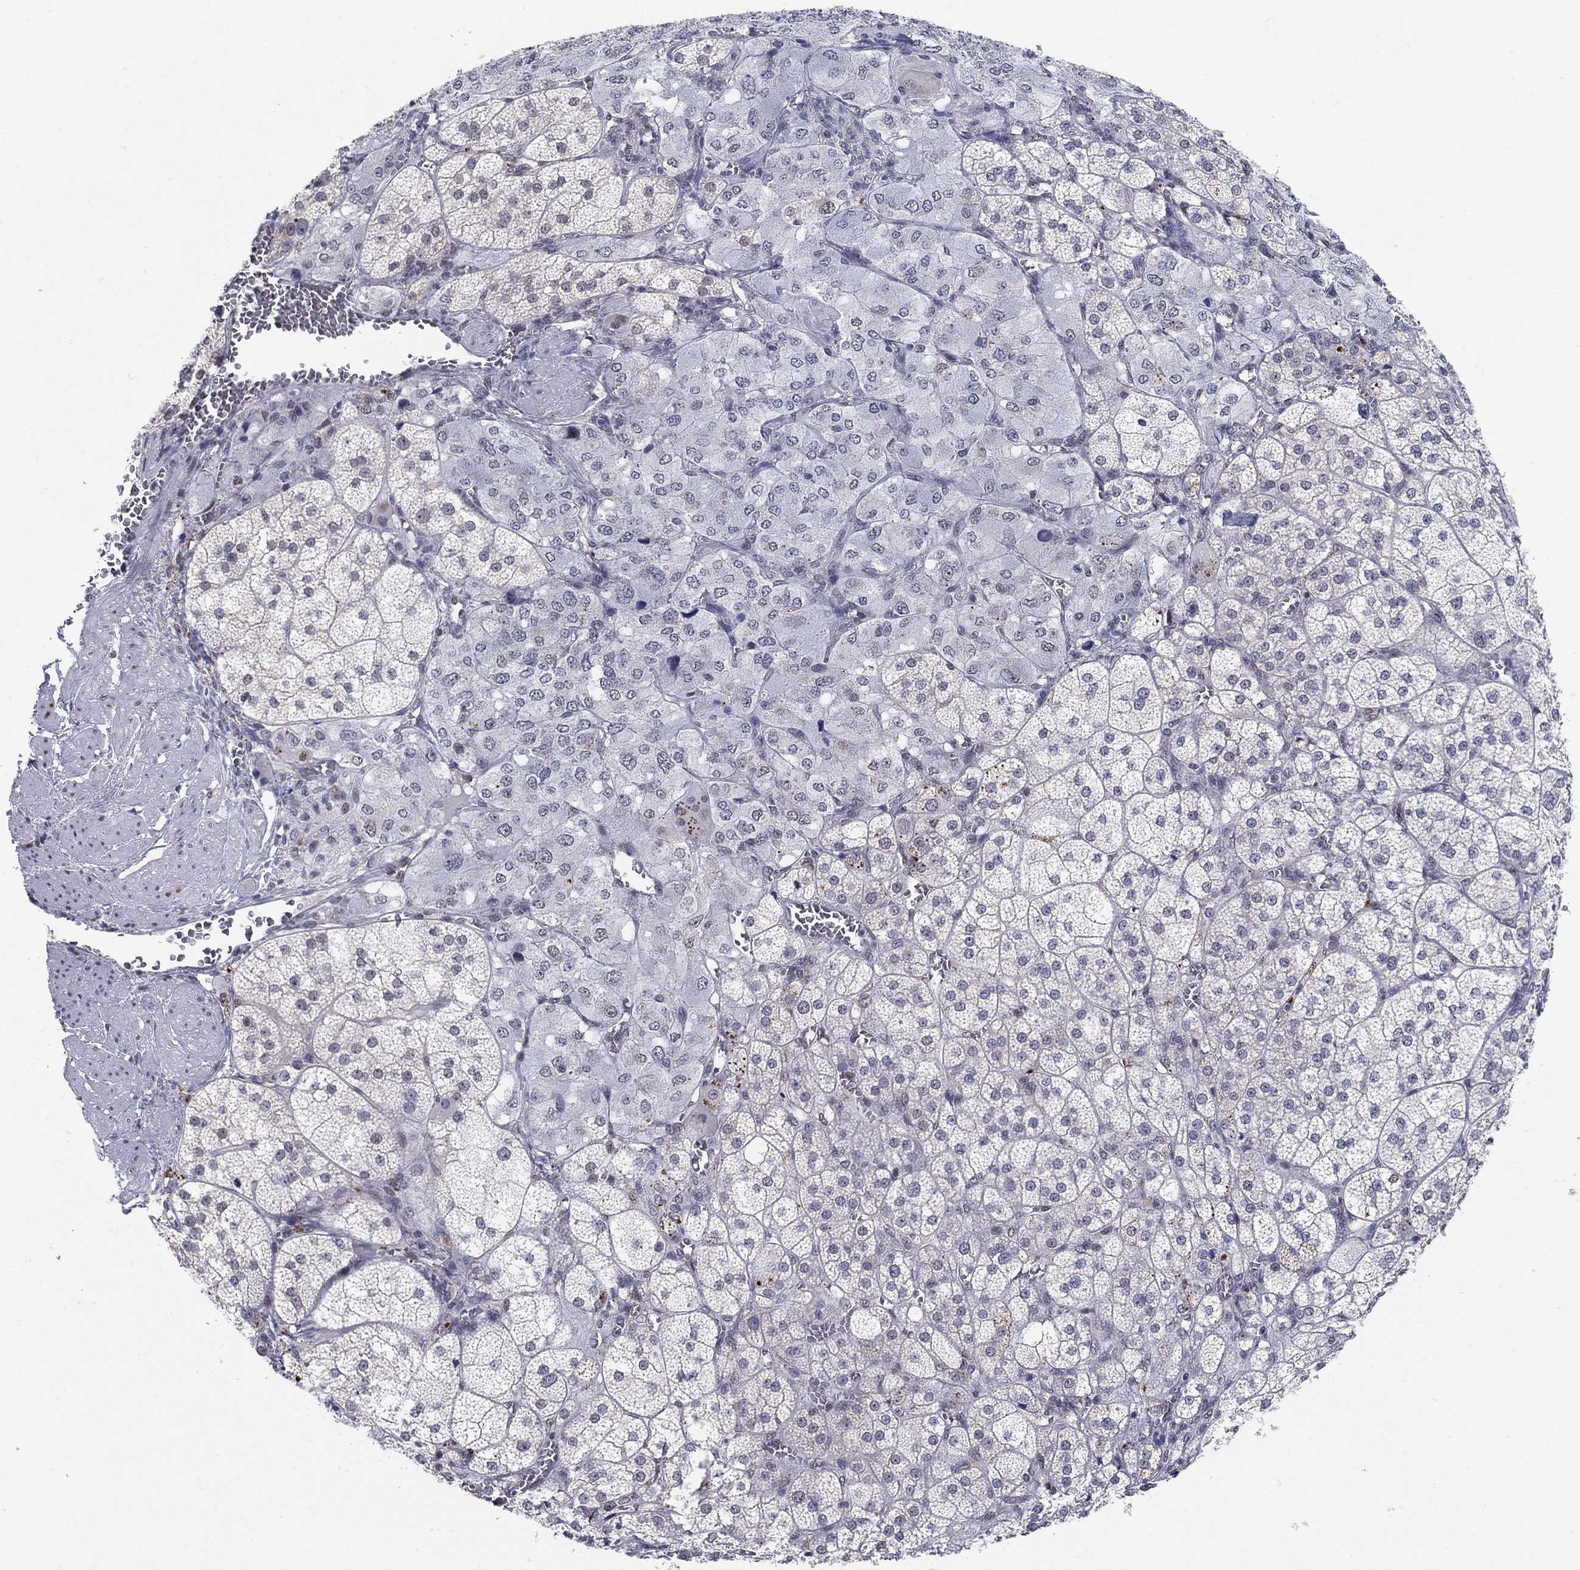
{"staining": {"intensity": "negative", "quantity": "none", "location": "none"}, "tissue": "adrenal gland", "cell_type": "Glandular cells", "image_type": "normal", "snomed": [{"axis": "morphology", "description": "Normal tissue, NOS"}, {"axis": "topography", "description": "Adrenal gland"}], "caption": "DAB (3,3'-diaminobenzidine) immunohistochemical staining of benign adrenal gland shows no significant staining in glandular cells. (Brightfield microscopy of DAB immunohistochemistry at high magnification).", "gene": "CENPE", "patient": {"sex": "female", "age": 60}}